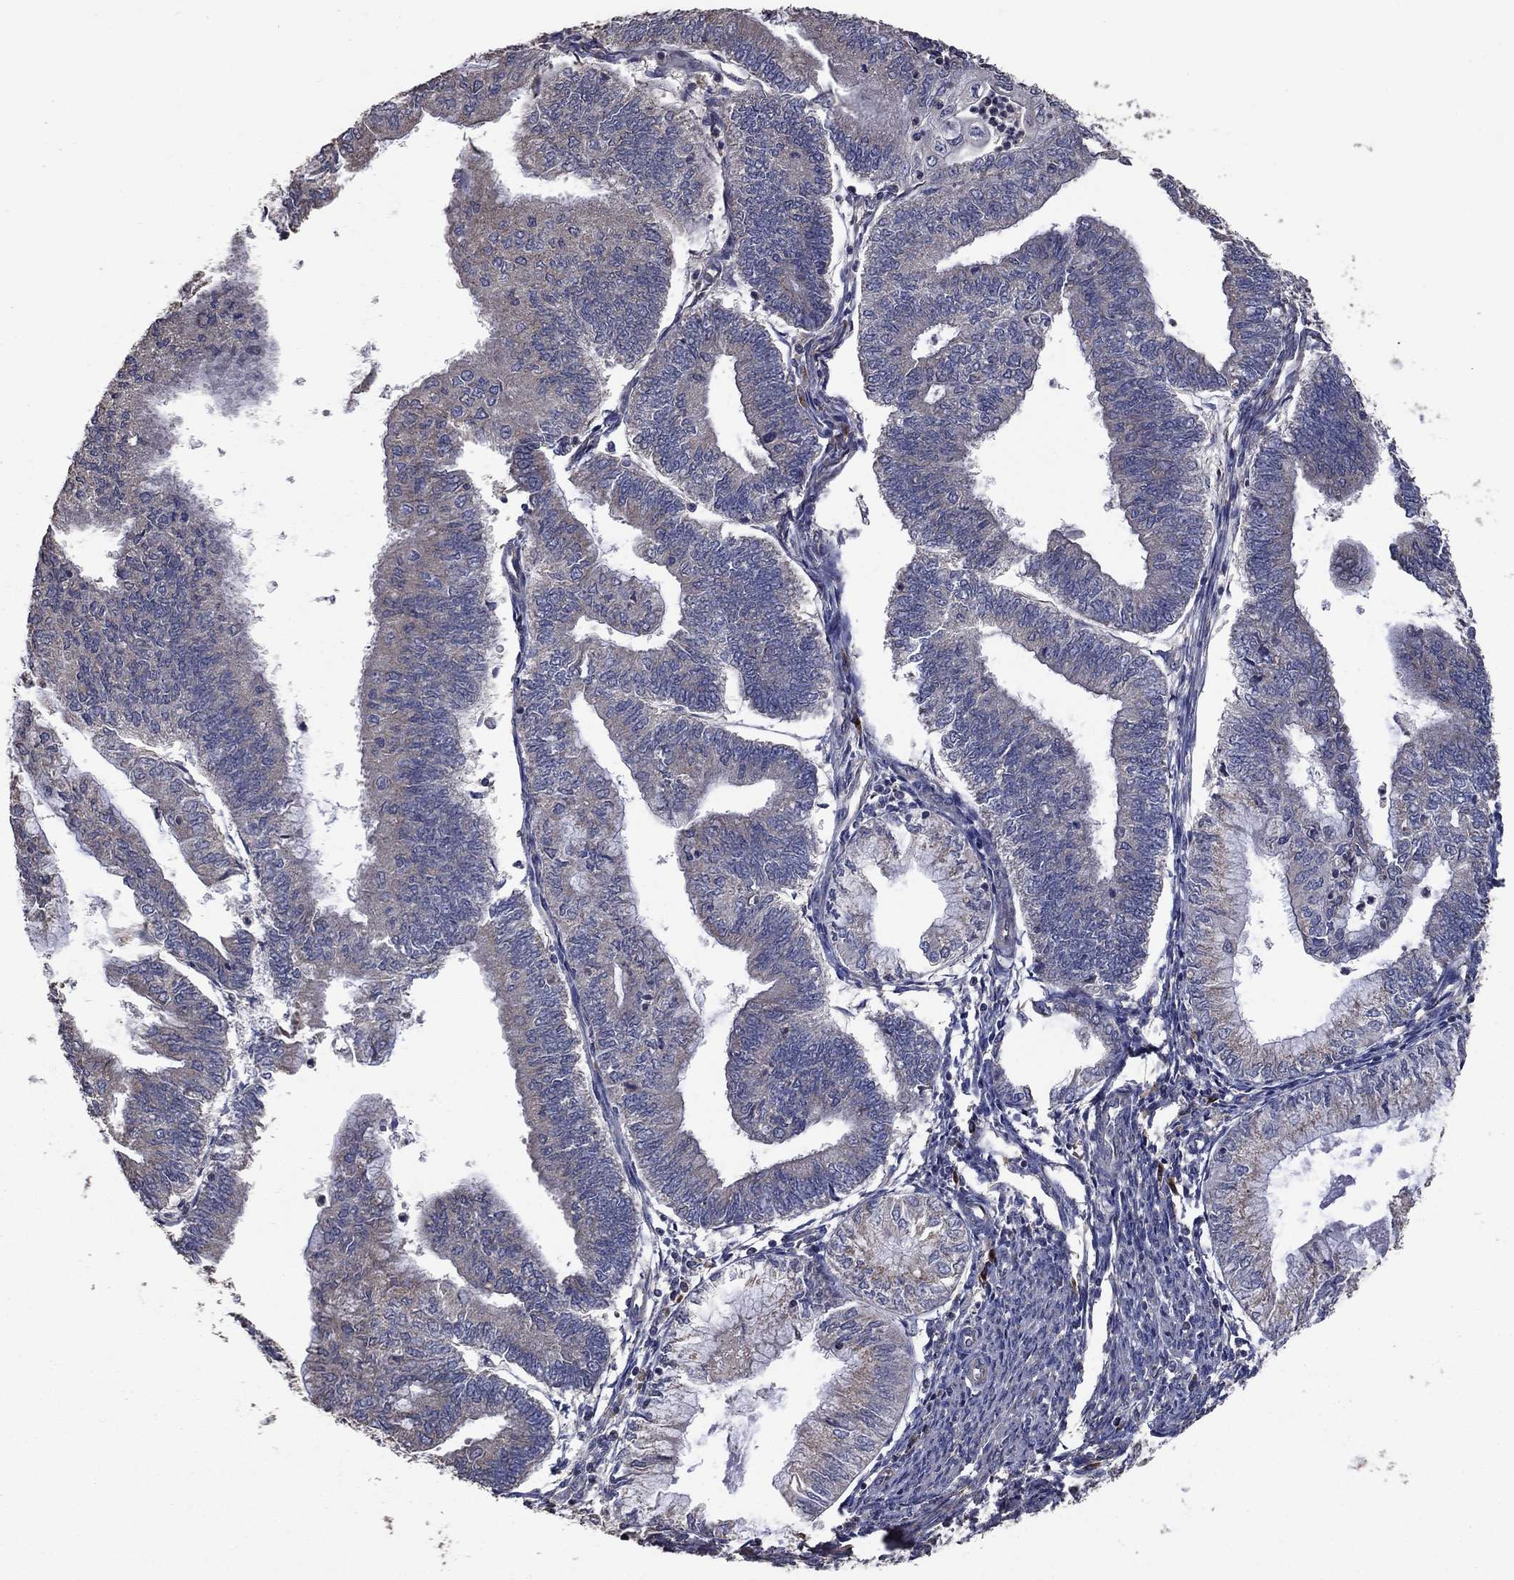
{"staining": {"intensity": "negative", "quantity": "none", "location": "none"}, "tissue": "endometrial cancer", "cell_type": "Tumor cells", "image_type": "cancer", "snomed": [{"axis": "morphology", "description": "Adenocarcinoma, NOS"}, {"axis": "topography", "description": "Endometrium"}], "caption": "Tumor cells show no significant protein staining in adenocarcinoma (endometrial). (DAB immunohistochemistry, high magnification).", "gene": "FLT4", "patient": {"sex": "female", "age": 59}}